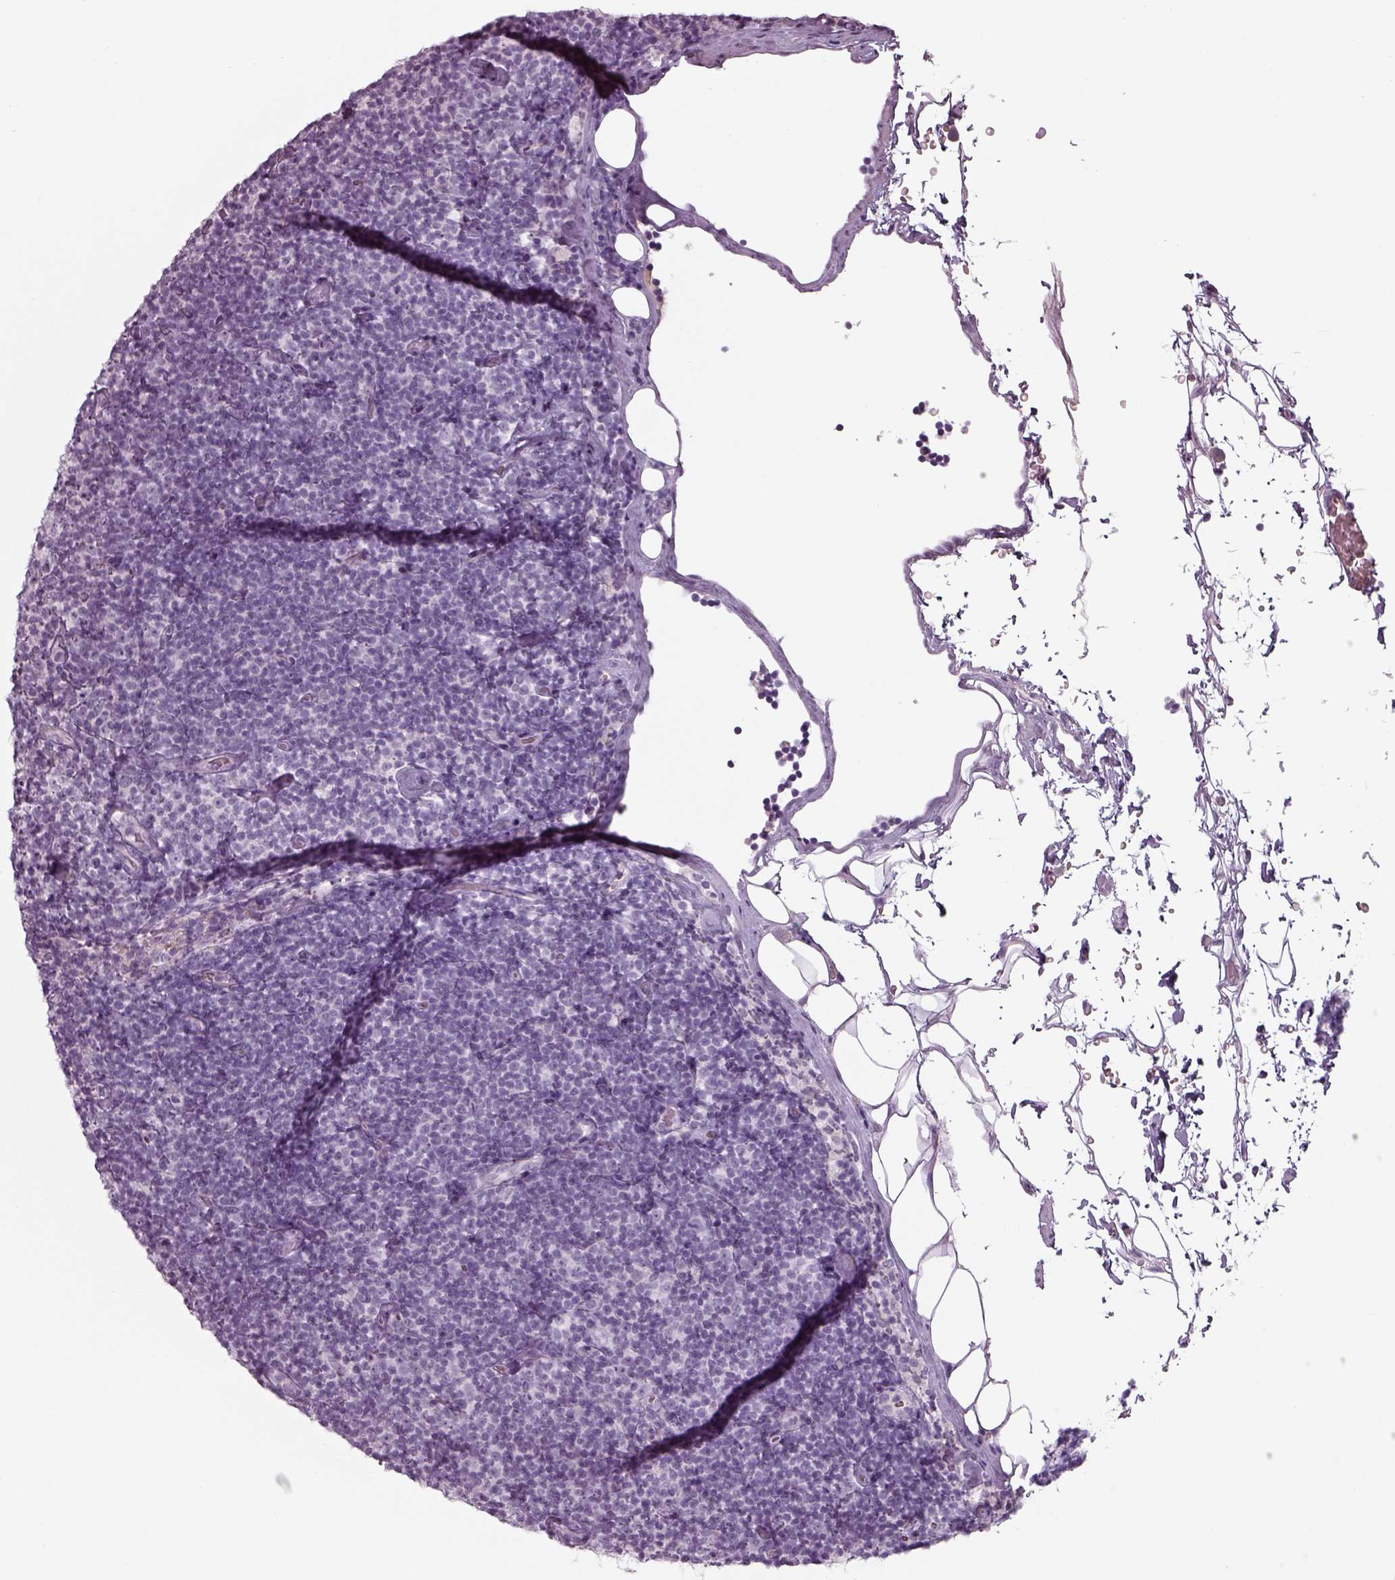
{"staining": {"intensity": "negative", "quantity": "none", "location": "none"}, "tissue": "lymphoma", "cell_type": "Tumor cells", "image_type": "cancer", "snomed": [{"axis": "morphology", "description": "Malignant lymphoma, non-Hodgkin's type, Low grade"}, {"axis": "topography", "description": "Lymph node"}], "caption": "Immunohistochemistry of malignant lymphoma, non-Hodgkin's type (low-grade) reveals no staining in tumor cells.", "gene": "SEPTIN14", "patient": {"sex": "male", "age": 81}}